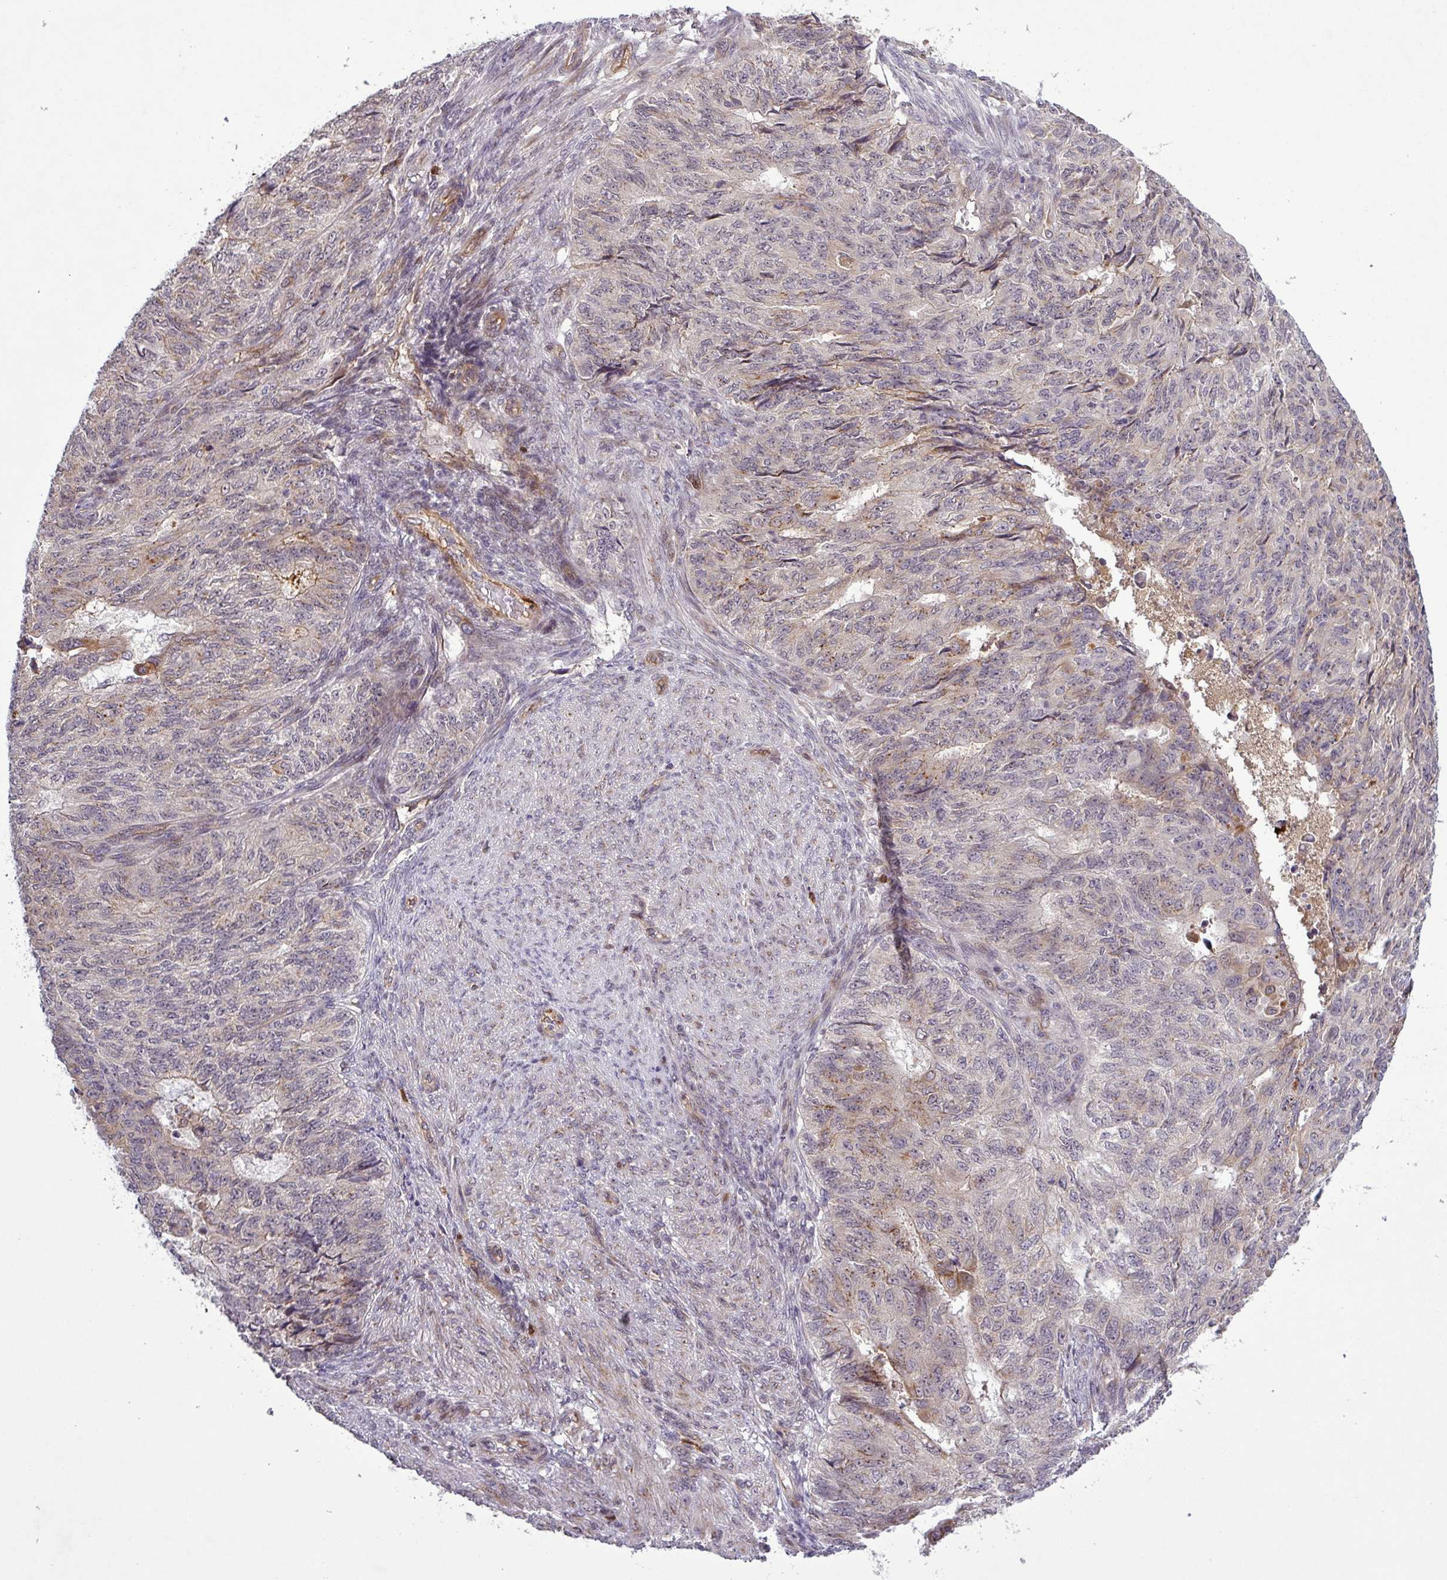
{"staining": {"intensity": "negative", "quantity": "none", "location": "none"}, "tissue": "endometrial cancer", "cell_type": "Tumor cells", "image_type": "cancer", "snomed": [{"axis": "morphology", "description": "Adenocarcinoma, NOS"}, {"axis": "topography", "description": "Endometrium"}], "caption": "Endometrial adenocarcinoma was stained to show a protein in brown. There is no significant expression in tumor cells. Brightfield microscopy of IHC stained with DAB (brown) and hematoxylin (blue), captured at high magnification.", "gene": "PCDH1", "patient": {"sex": "female", "age": 32}}